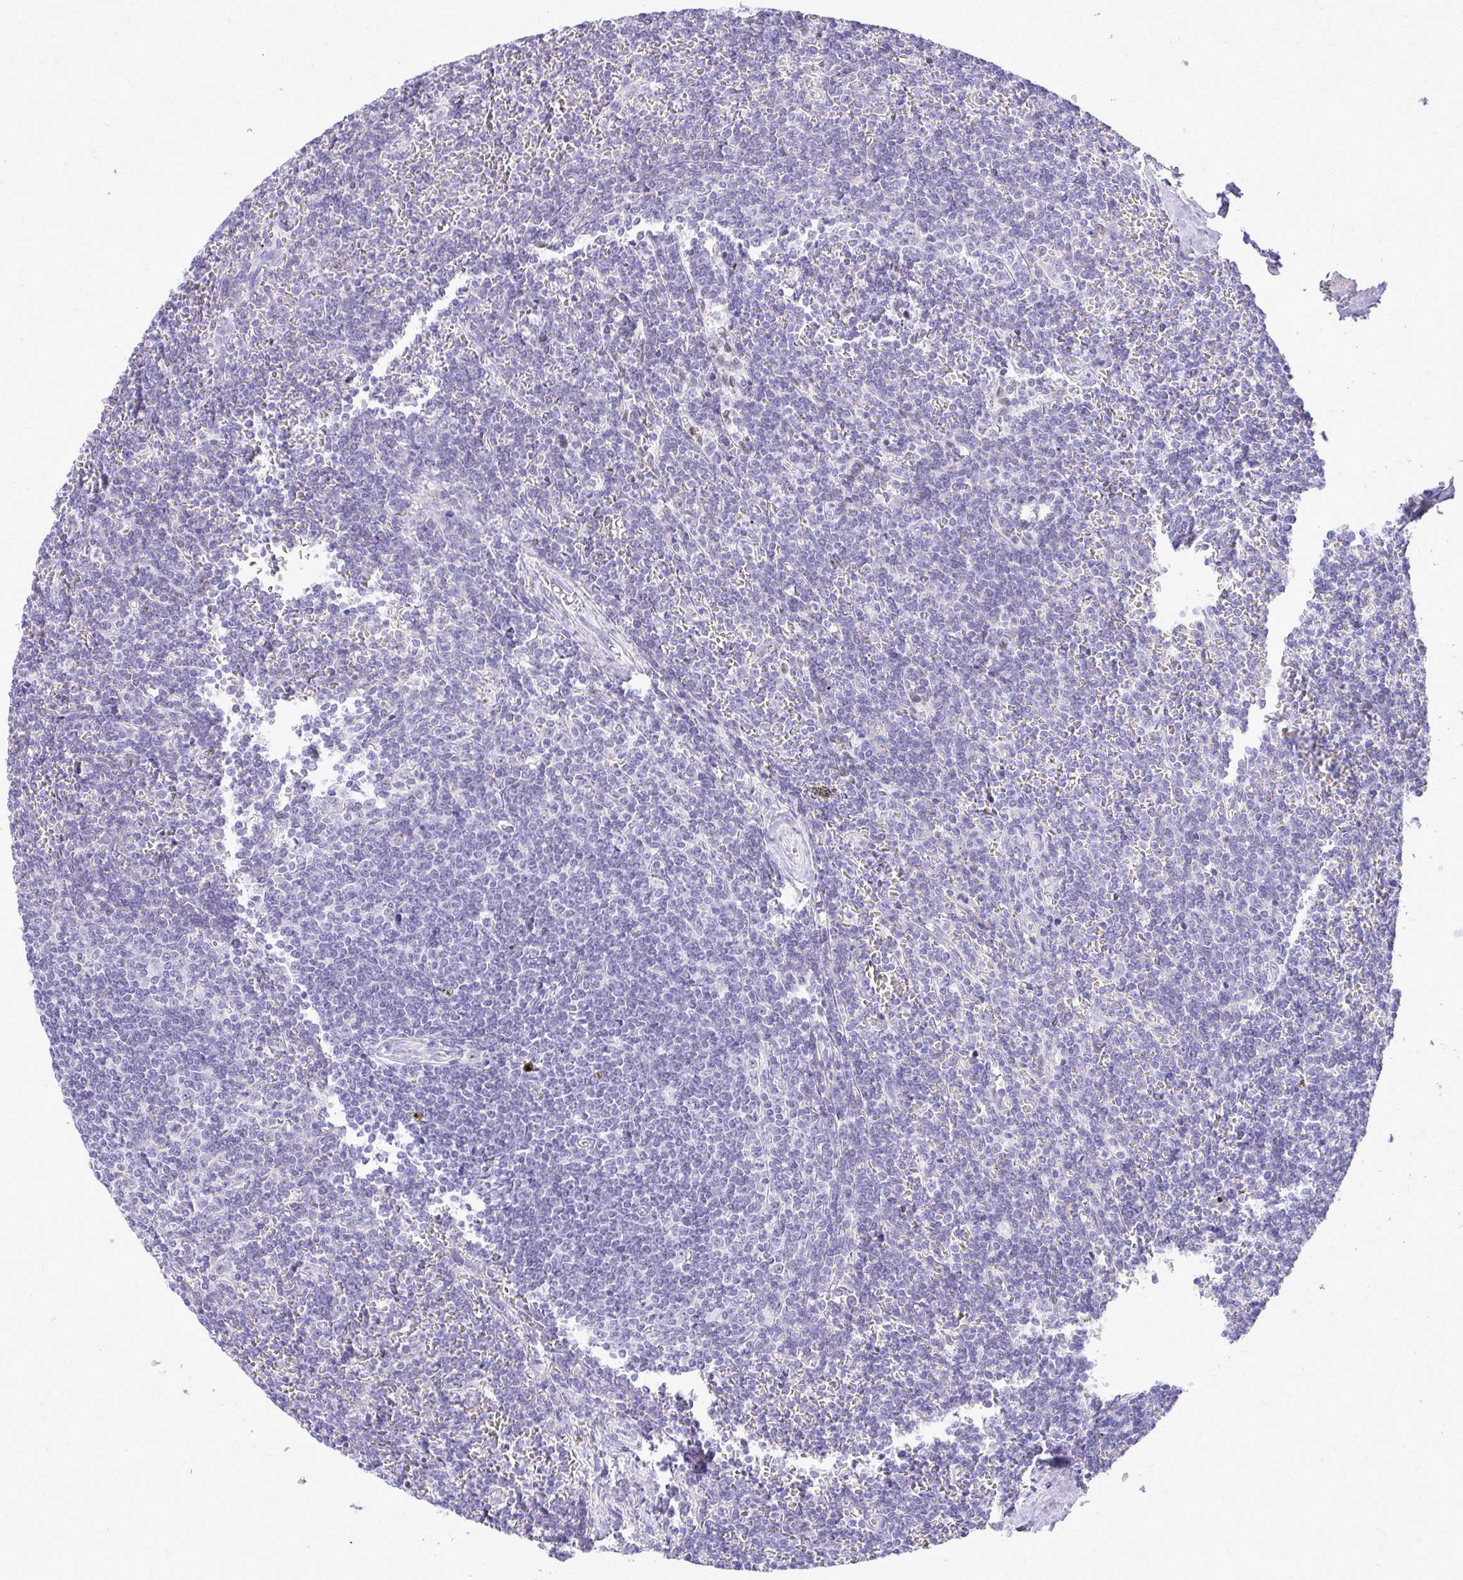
{"staining": {"intensity": "negative", "quantity": "none", "location": "none"}, "tissue": "lymphoma", "cell_type": "Tumor cells", "image_type": "cancer", "snomed": [{"axis": "morphology", "description": "Malignant lymphoma, non-Hodgkin's type, Low grade"}, {"axis": "topography", "description": "Spleen"}], "caption": "Lymphoma was stained to show a protein in brown. There is no significant staining in tumor cells.", "gene": "RALYL", "patient": {"sex": "male", "age": 78}}